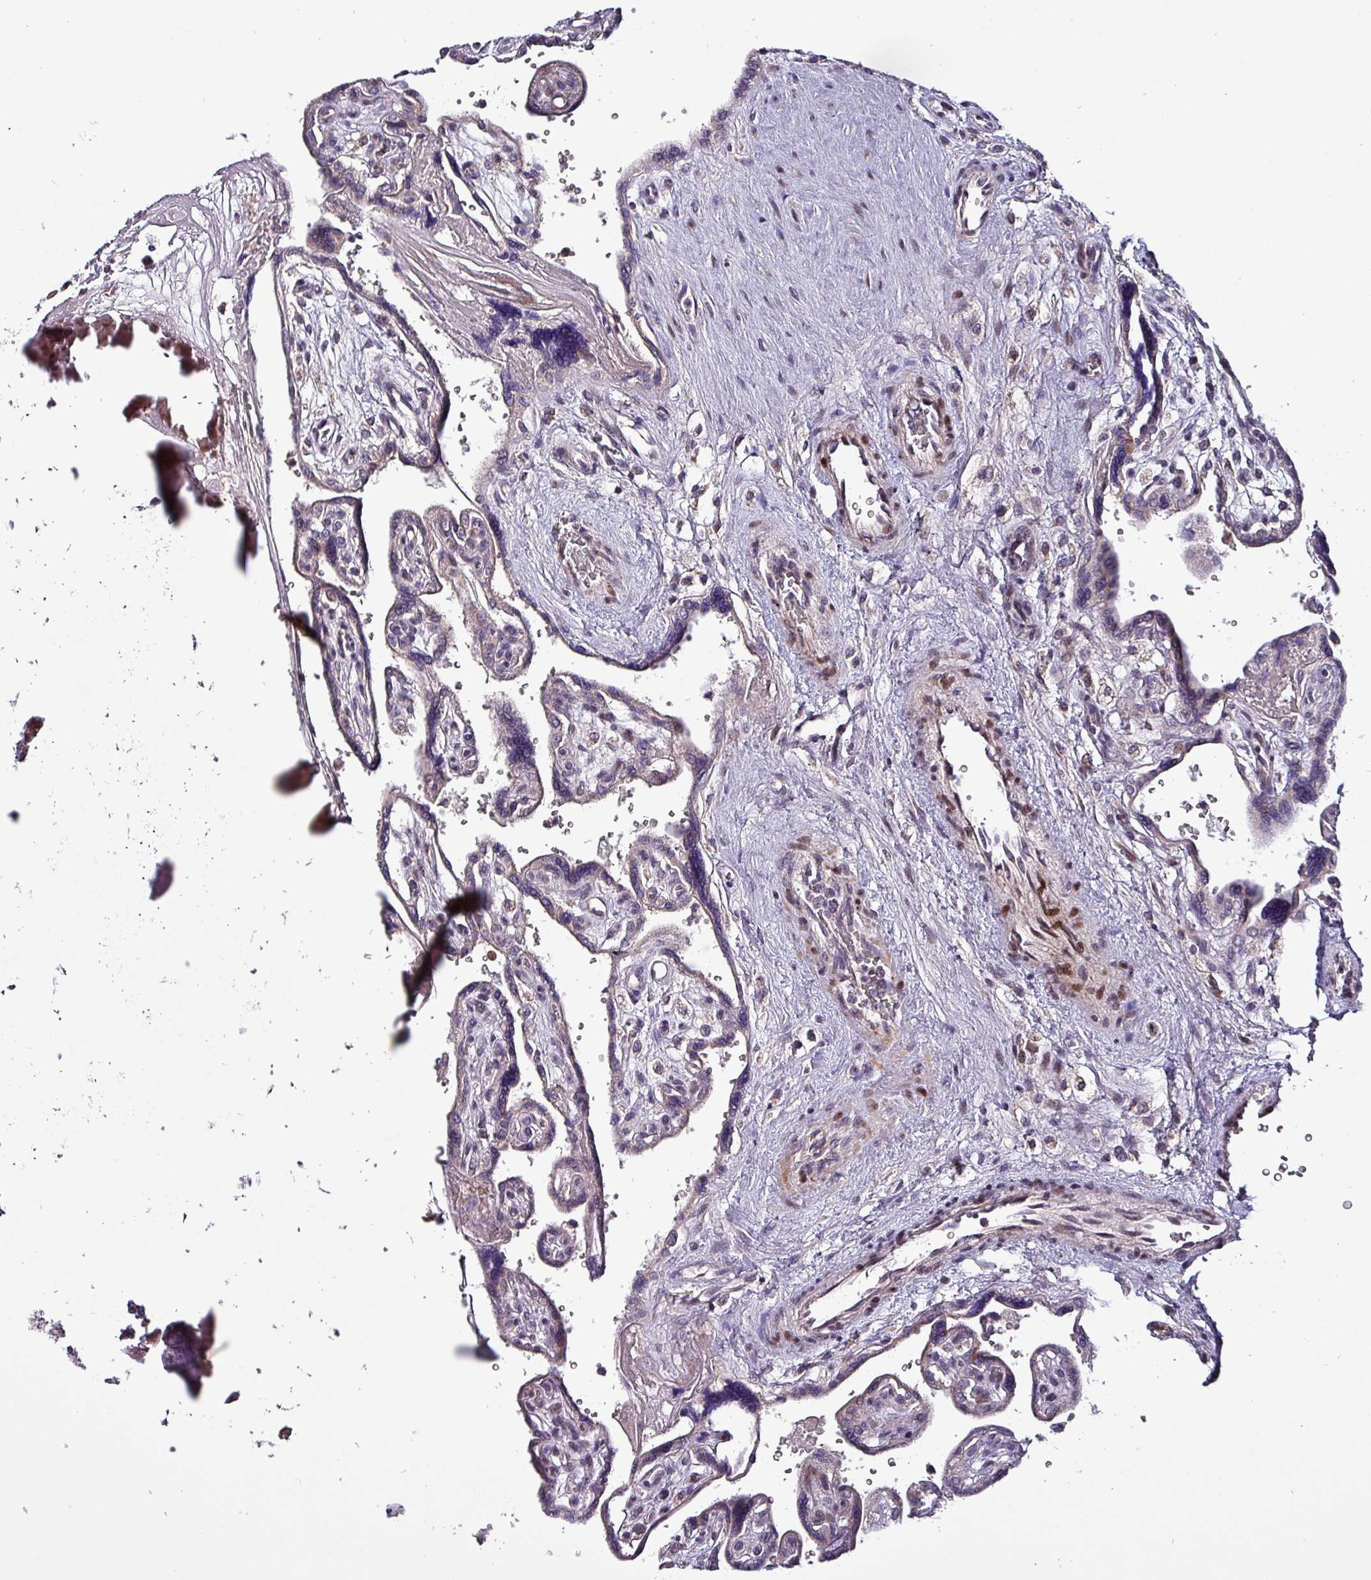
{"staining": {"intensity": "weak", "quantity": ">75%", "location": "cytoplasmic/membranous,nuclear"}, "tissue": "placenta", "cell_type": "Decidual cells", "image_type": "normal", "snomed": [{"axis": "morphology", "description": "Normal tissue, NOS"}, {"axis": "topography", "description": "Placenta"}], "caption": "Approximately >75% of decidual cells in unremarkable human placenta reveal weak cytoplasmic/membranous,nuclear protein expression as visualized by brown immunohistochemical staining.", "gene": "GRAPL", "patient": {"sex": "female", "age": 39}}